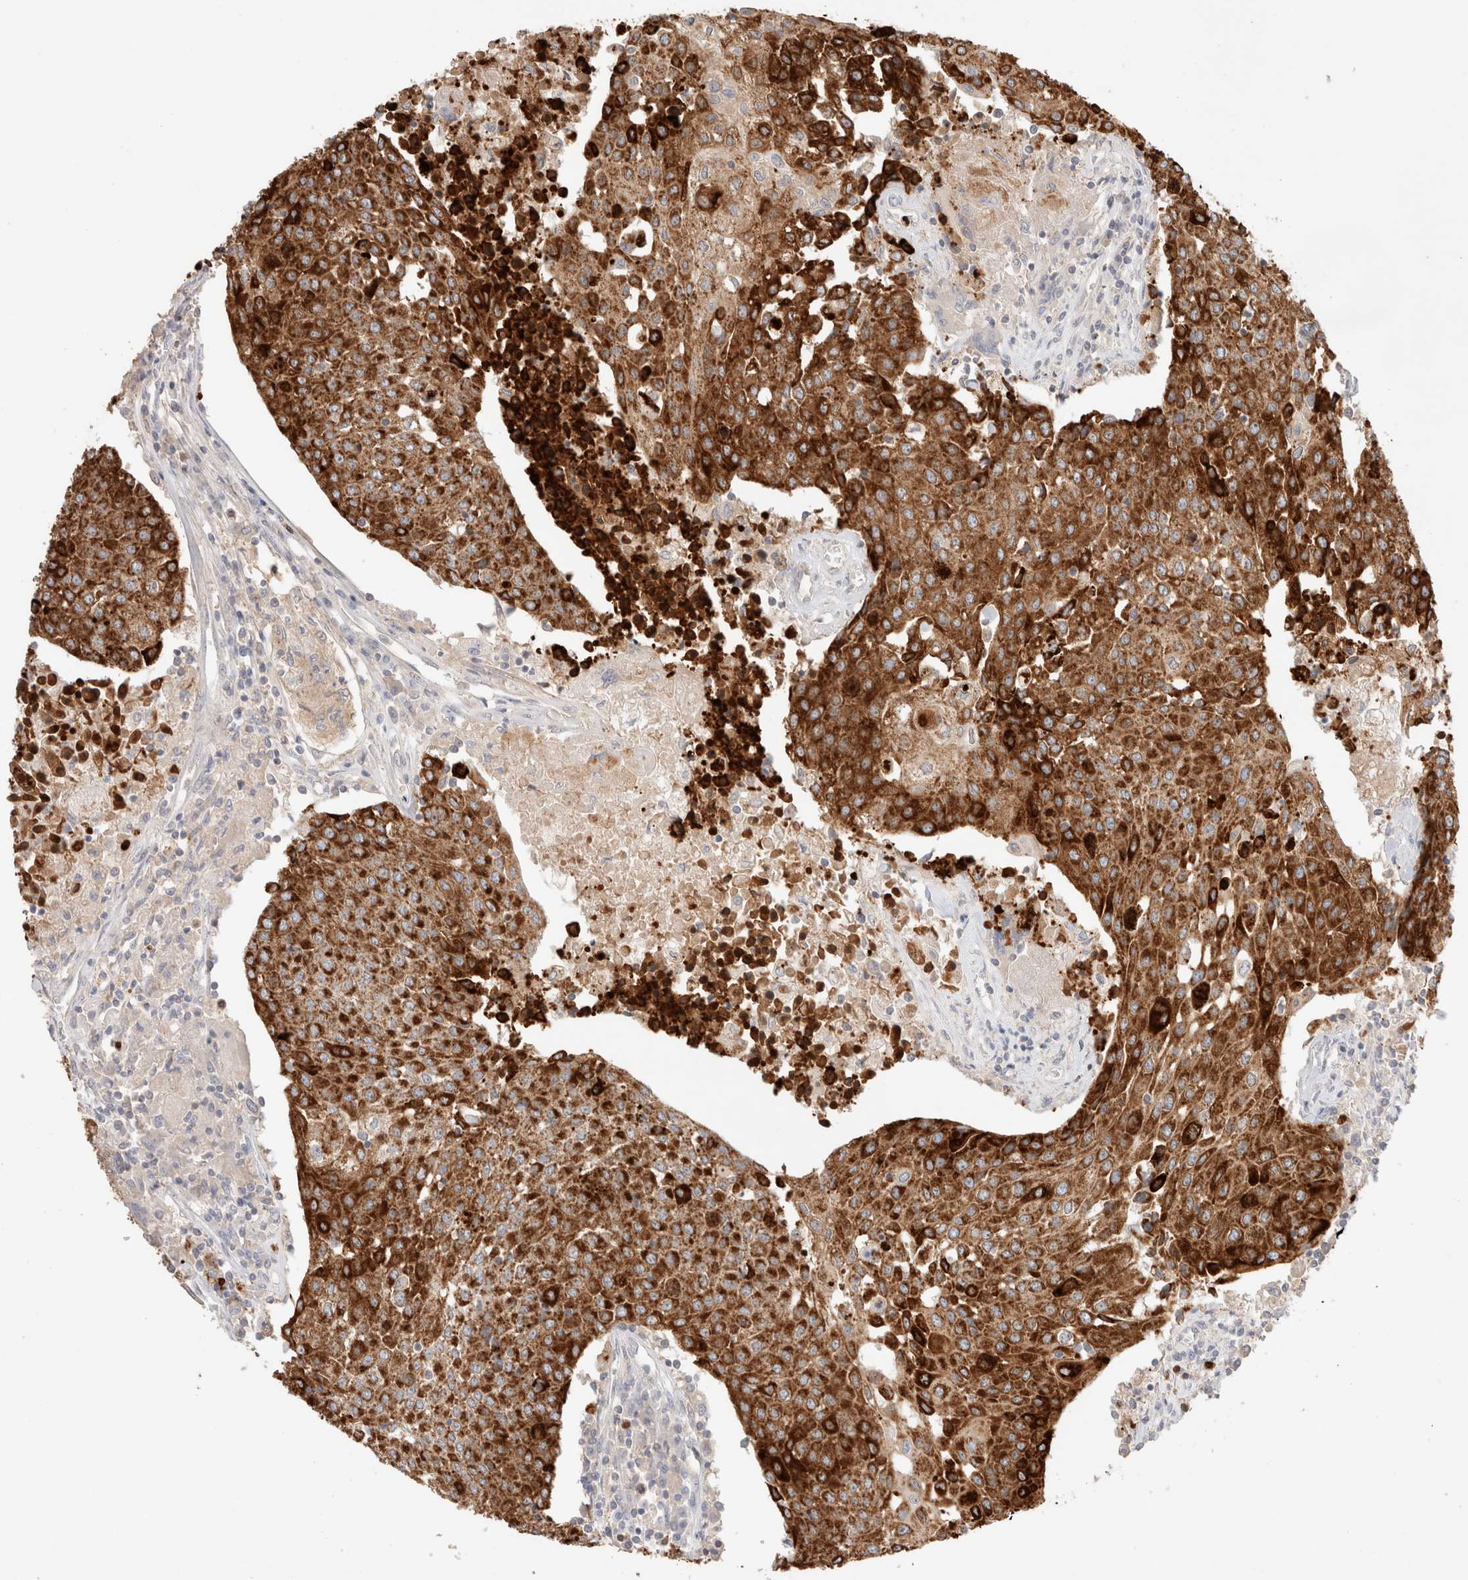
{"staining": {"intensity": "strong", "quantity": ">75%", "location": "cytoplasmic/membranous"}, "tissue": "urothelial cancer", "cell_type": "Tumor cells", "image_type": "cancer", "snomed": [{"axis": "morphology", "description": "Urothelial carcinoma, High grade"}, {"axis": "topography", "description": "Urinary bladder"}], "caption": "This photomicrograph demonstrates immunohistochemistry staining of human urothelial cancer, with high strong cytoplasmic/membranous staining in approximately >75% of tumor cells.", "gene": "TRIM41", "patient": {"sex": "female", "age": 85}}